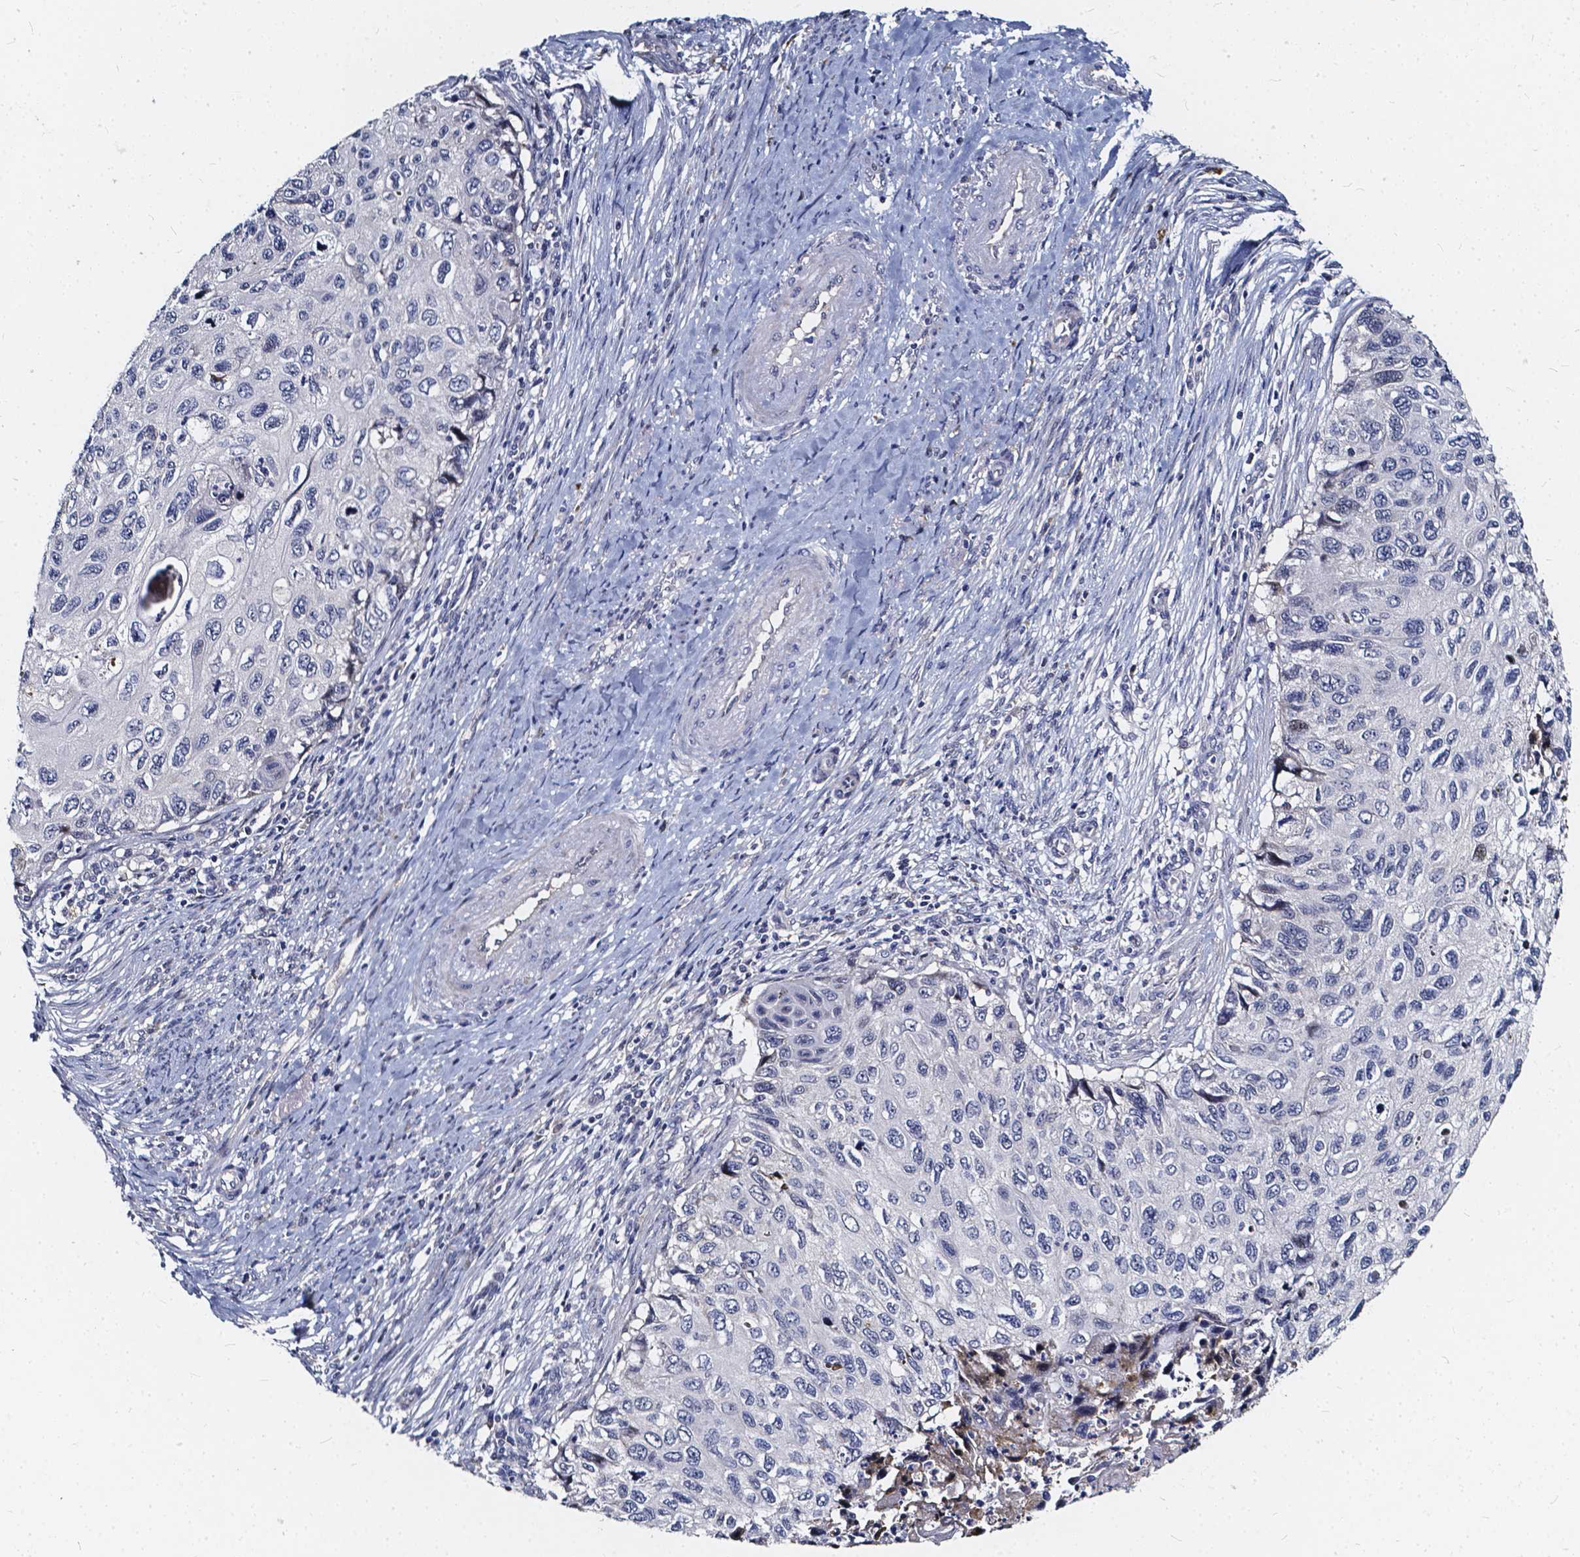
{"staining": {"intensity": "negative", "quantity": "none", "location": "none"}, "tissue": "cervical cancer", "cell_type": "Tumor cells", "image_type": "cancer", "snomed": [{"axis": "morphology", "description": "Squamous cell carcinoma, NOS"}, {"axis": "topography", "description": "Cervix"}], "caption": "Immunohistochemical staining of human squamous cell carcinoma (cervical) demonstrates no significant positivity in tumor cells.", "gene": "SOWAHA", "patient": {"sex": "female", "age": 70}}